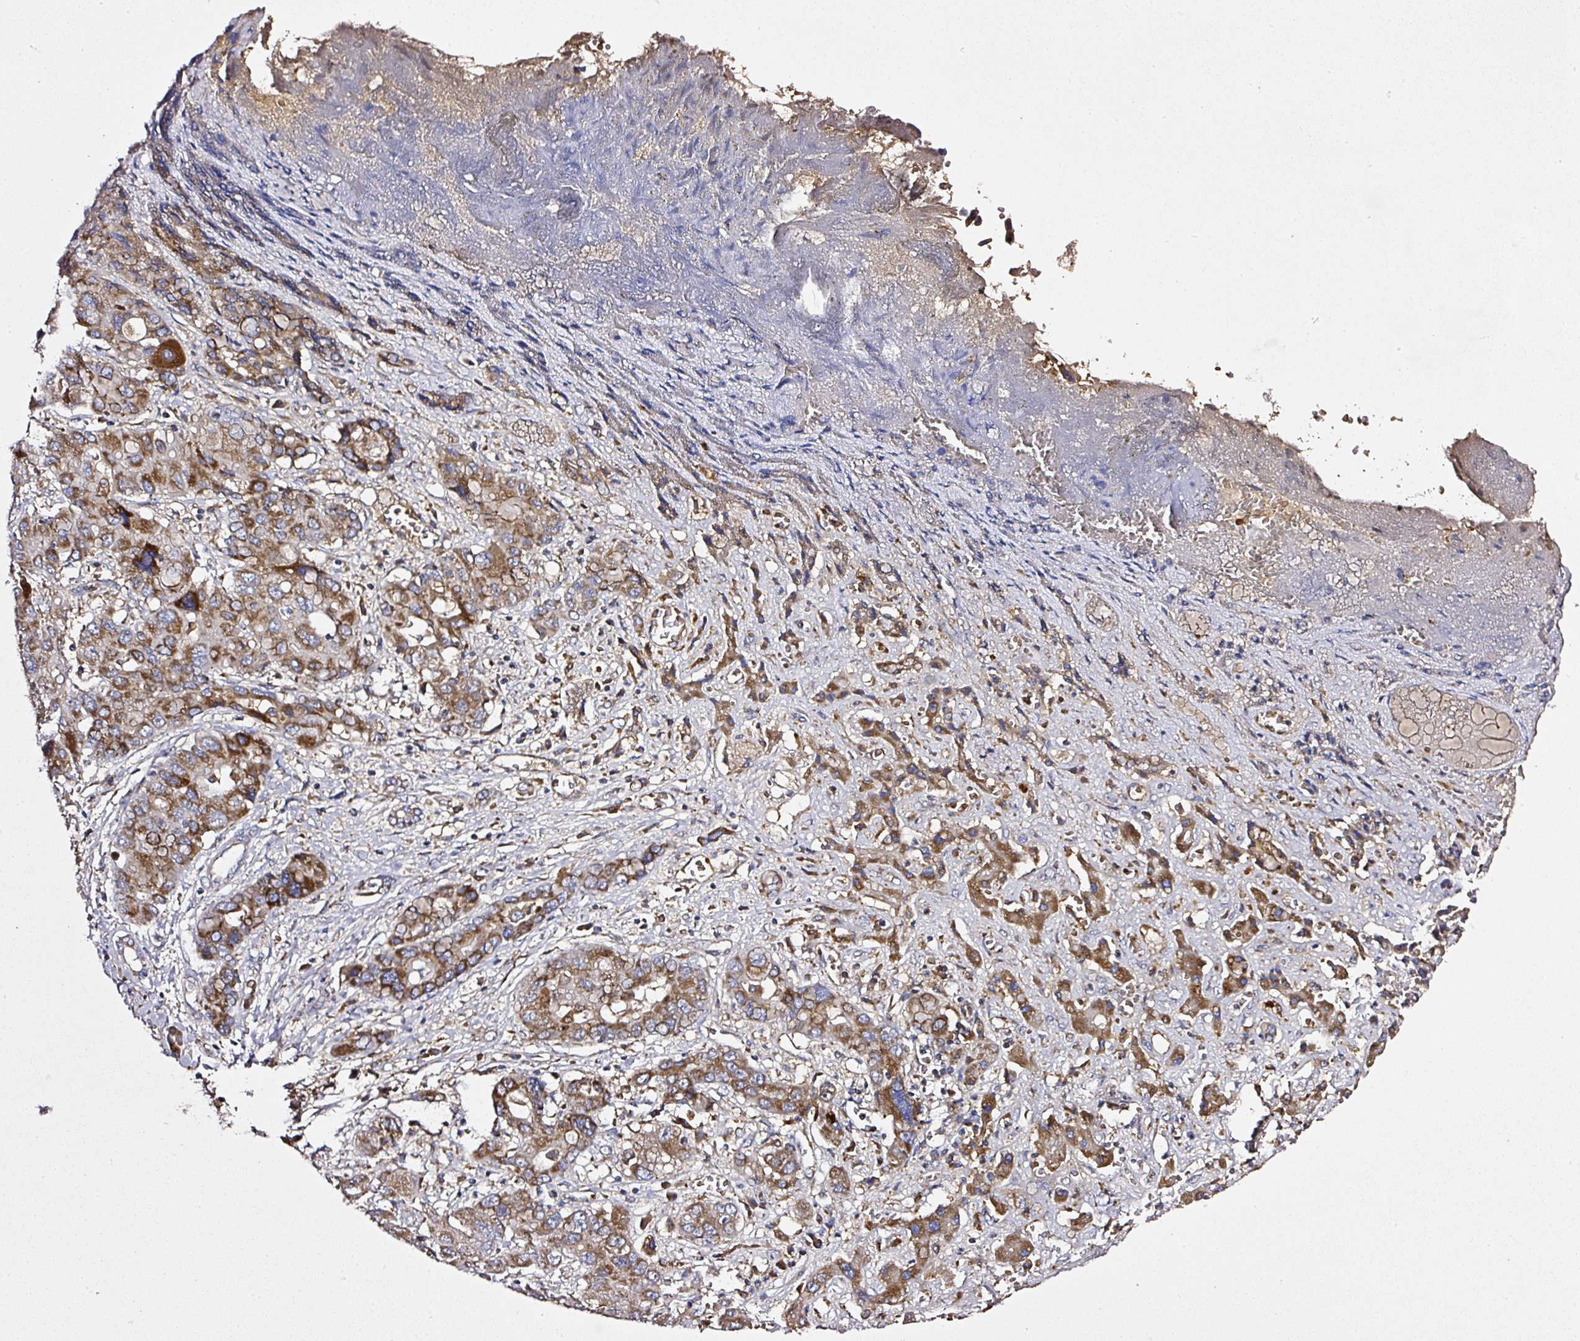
{"staining": {"intensity": "moderate", "quantity": ">75%", "location": "cytoplasmic/membranous"}, "tissue": "liver cancer", "cell_type": "Tumor cells", "image_type": "cancer", "snomed": [{"axis": "morphology", "description": "Cholangiocarcinoma"}, {"axis": "topography", "description": "Liver"}], "caption": "Immunohistochemical staining of liver cholangiocarcinoma reveals medium levels of moderate cytoplasmic/membranous staining in approximately >75% of tumor cells.", "gene": "ZNF513", "patient": {"sex": "male", "age": 67}}